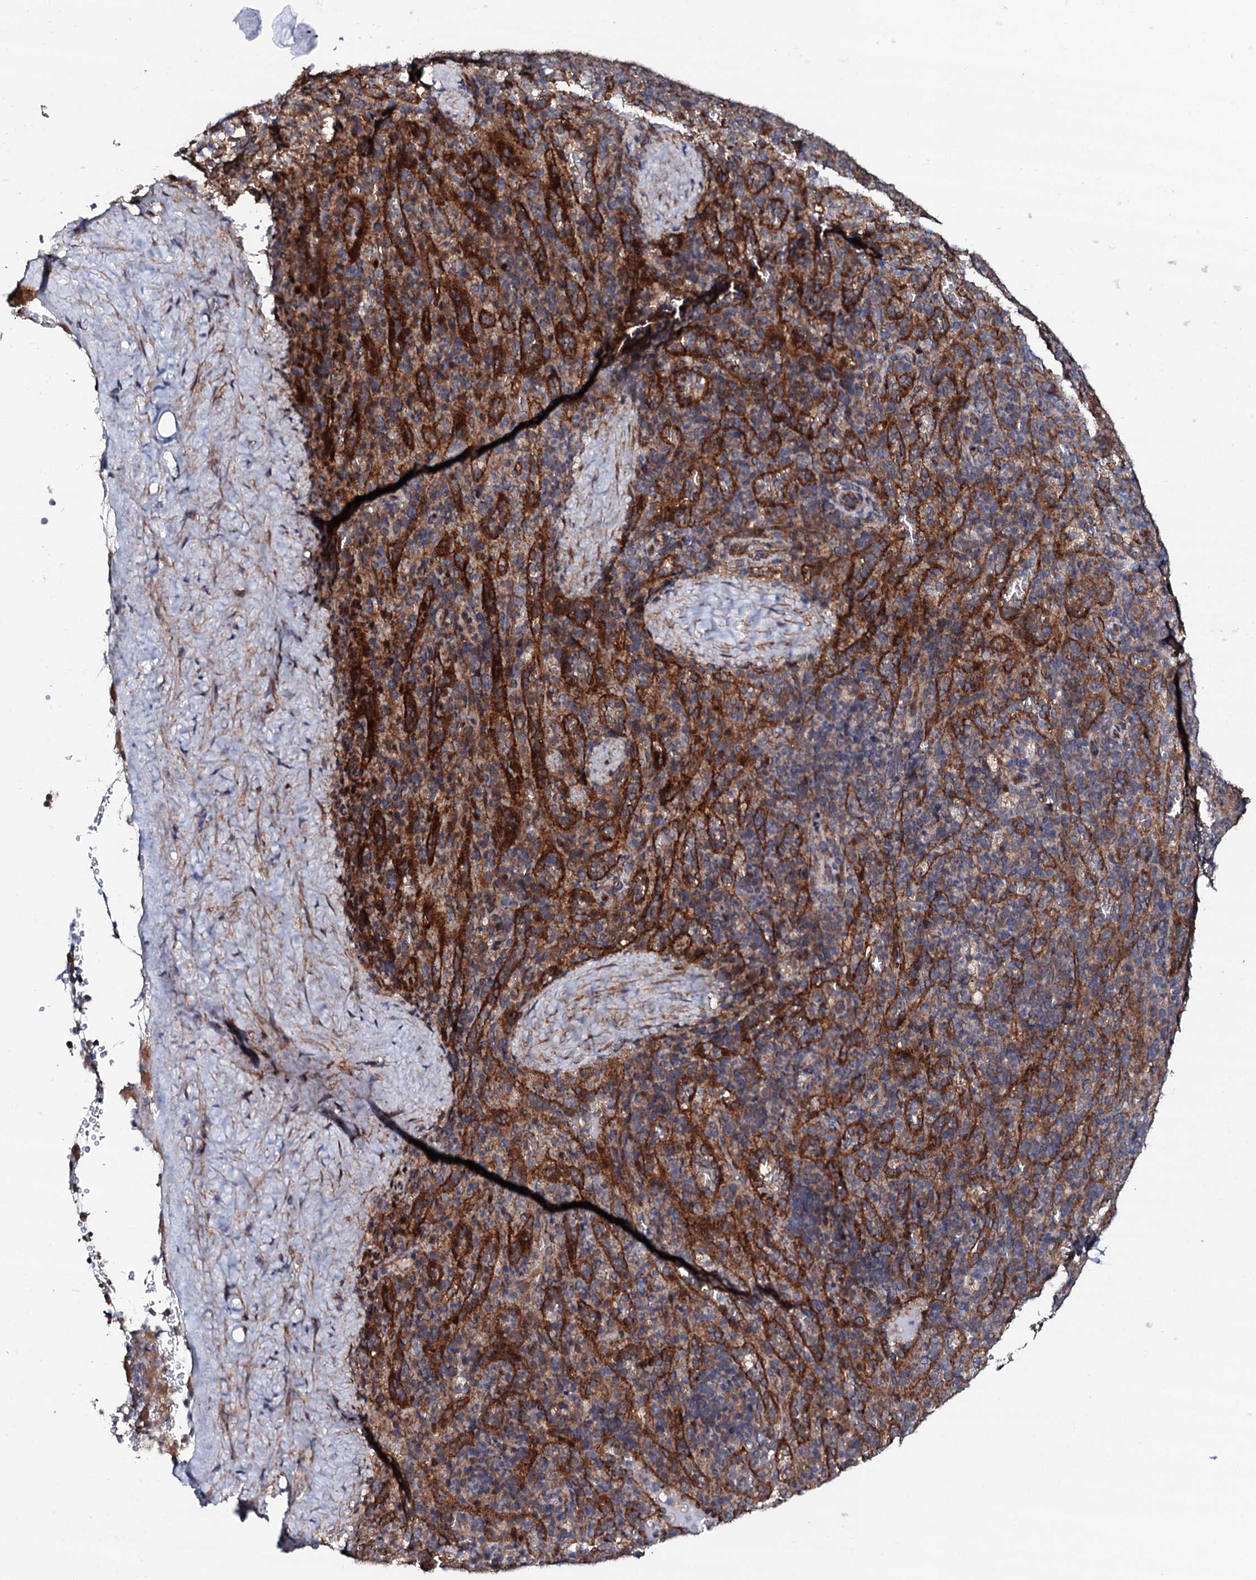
{"staining": {"intensity": "negative", "quantity": "none", "location": "none"}, "tissue": "spleen", "cell_type": "Cells in red pulp", "image_type": "normal", "snomed": [{"axis": "morphology", "description": "Normal tissue, NOS"}, {"axis": "topography", "description": "Spleen"}], "caption": "A micrograph of spleen stained for a protein displays no brown staining in cells in red pulp.", "gene": "CIAO2A", "patient": {"sex": "female", "age": 21}}